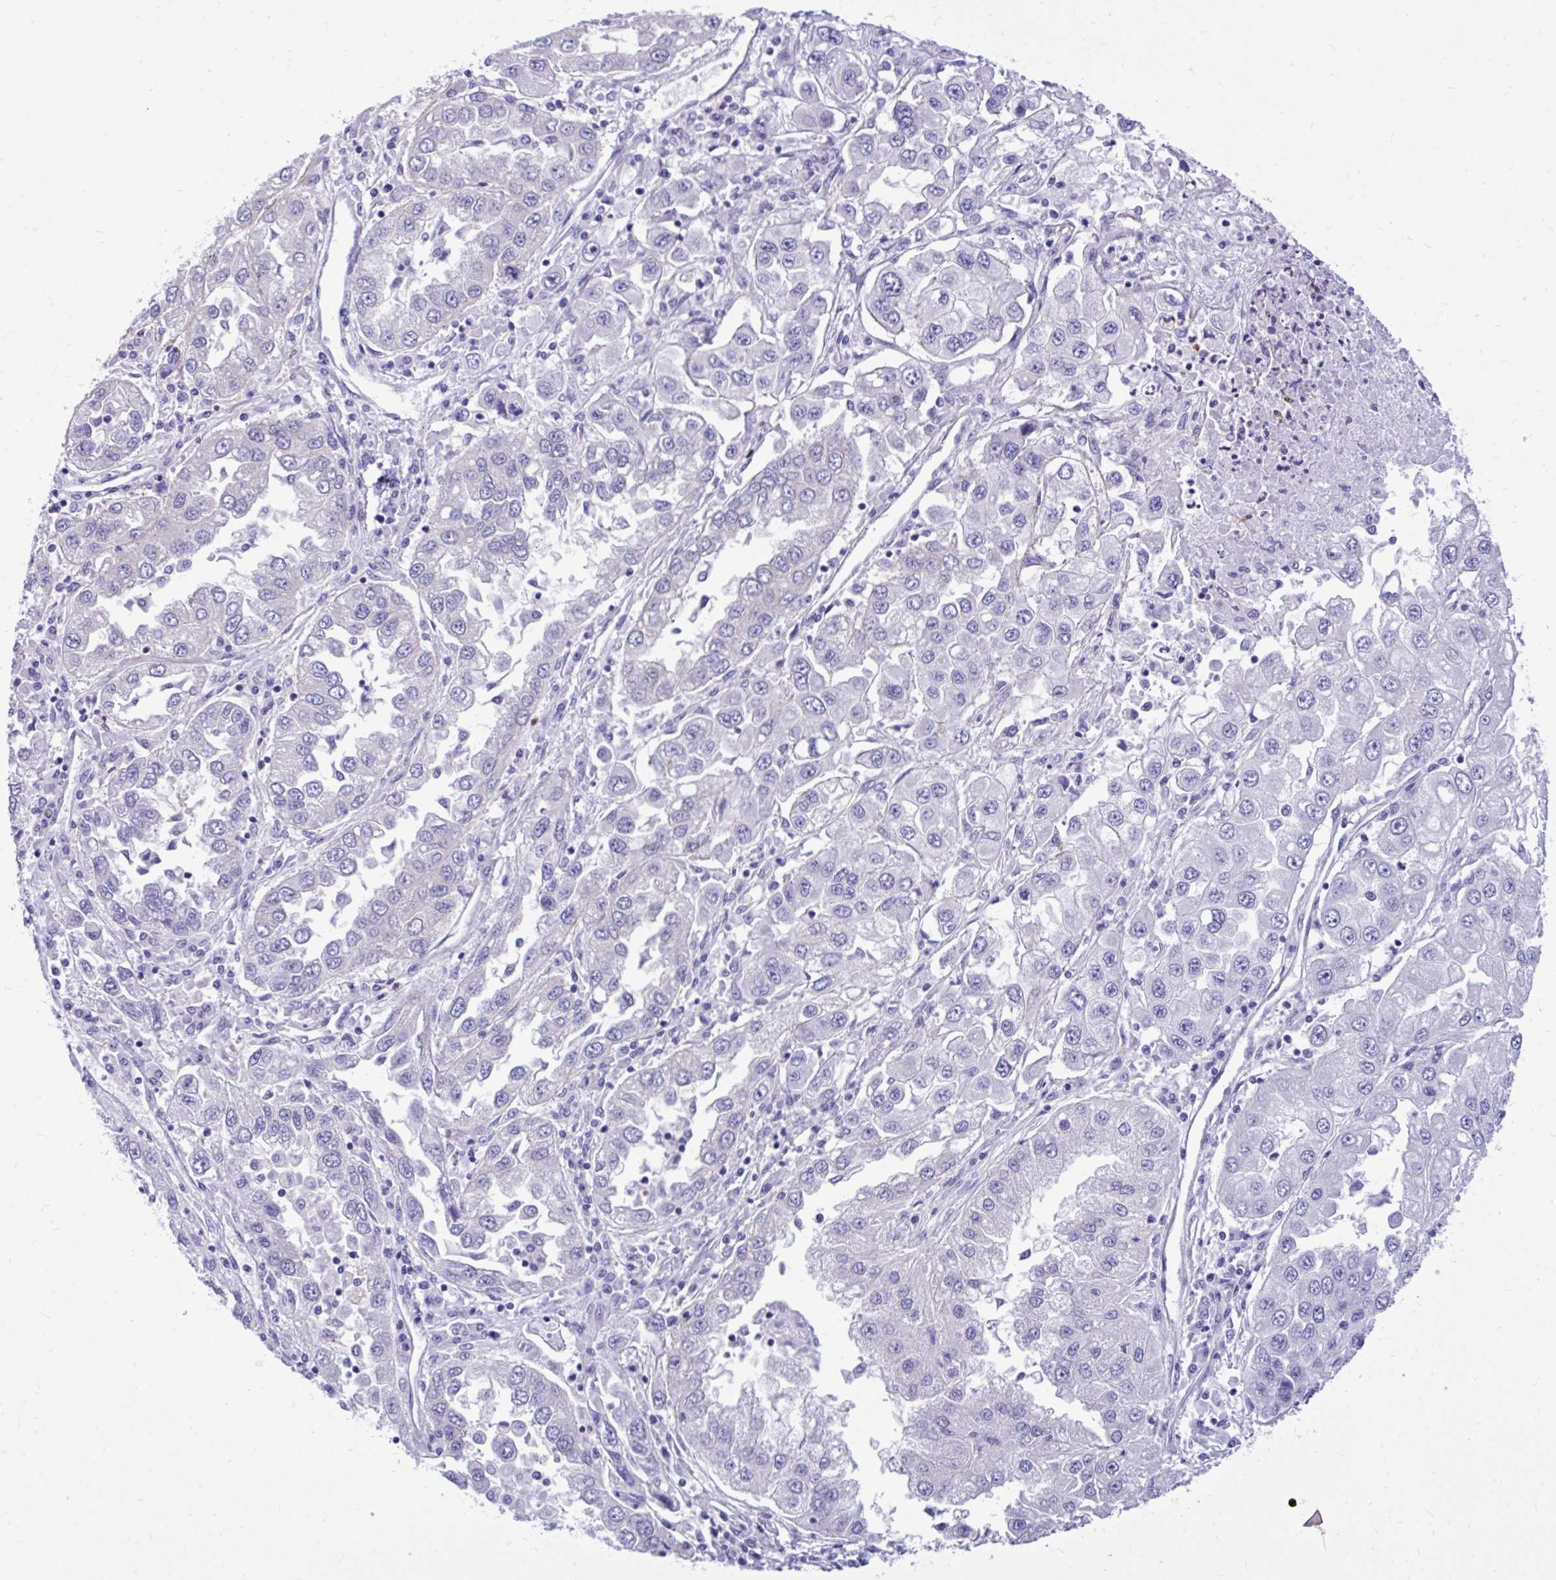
{"staining": {"intensity": "negative", "quantity": "none", "location": "none"}, "tissue": "lung cancer", "cell_type": "Tumor cells", "image_type": "cancer", "snomed": [{"axis": "morphology", "description": "Adenocarcinoma, NOS"}, {"axis": "morphology", "description": "Adenocarcinoma primary or metastatic"}, {"axis": "topography", "description": "Lung"}], "caption": "This is an IHC micrograph of adenocarcinoma primary or metastatic (lung). There is no expression in tumor cells.", "gene": "ADAMTSL1", "patient": {"sex": "male", "age": 74}}